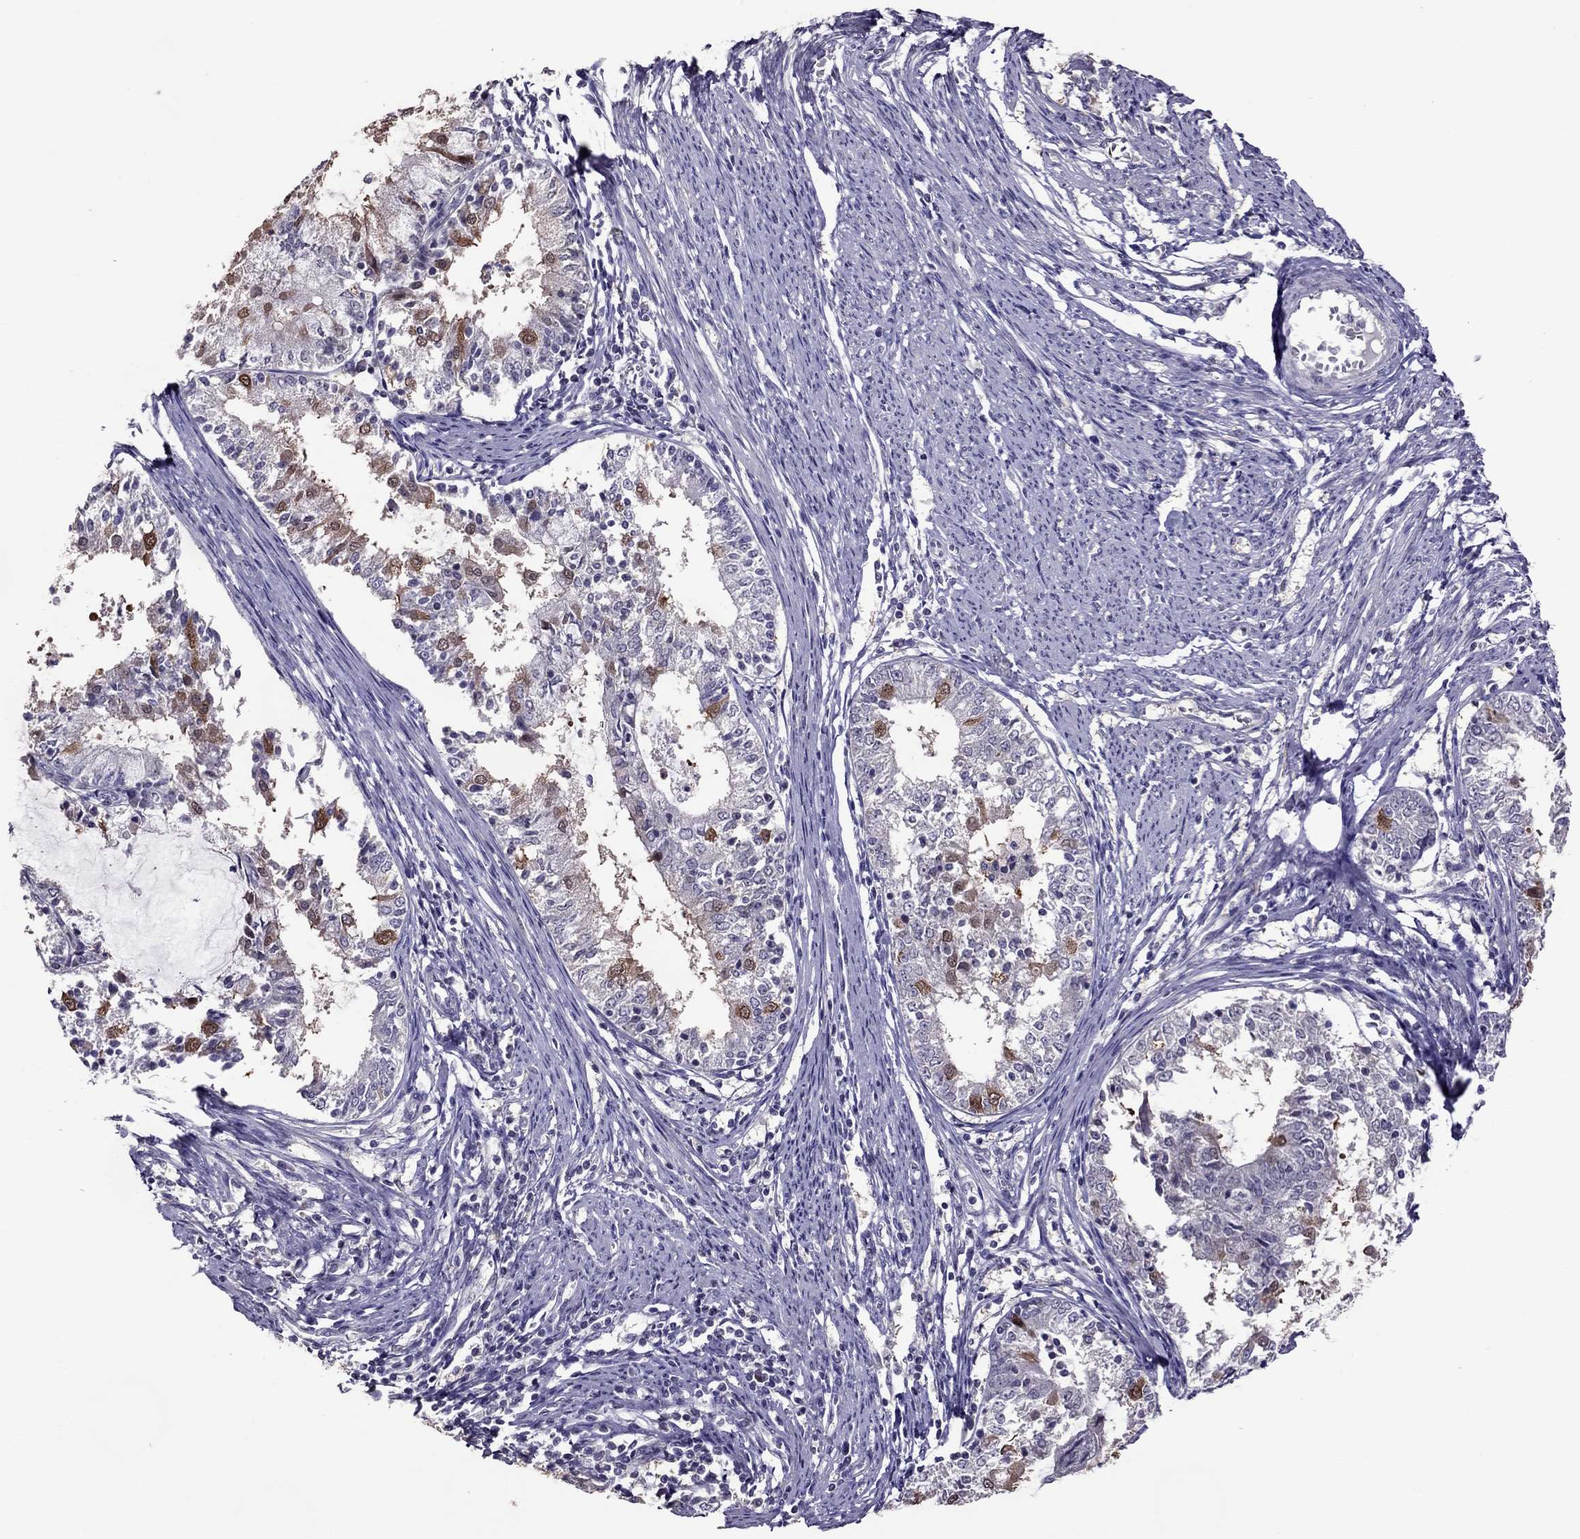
{"staining": {"intensity": "moderate", "quantity": "<25%", "location": "cytoplasmic/membranous,nuclear"}, "tissue": "endometrial cancer", "cell_type": "Tumor cells", "image_type": "cancer", "snomed": [{"axis": "morphology", "description": "Adenocarcinoma, NOS"}, {"axis": "topography", "description": "Endometrium"}], "caption": "Tumor cells display low levels of moderate cytoplasmic/membranous and nuclear expression in about <25% of cells in human endometrial cancer.", "gene": "LRRC46", "patient": {"sex": "female", "age": 57}}